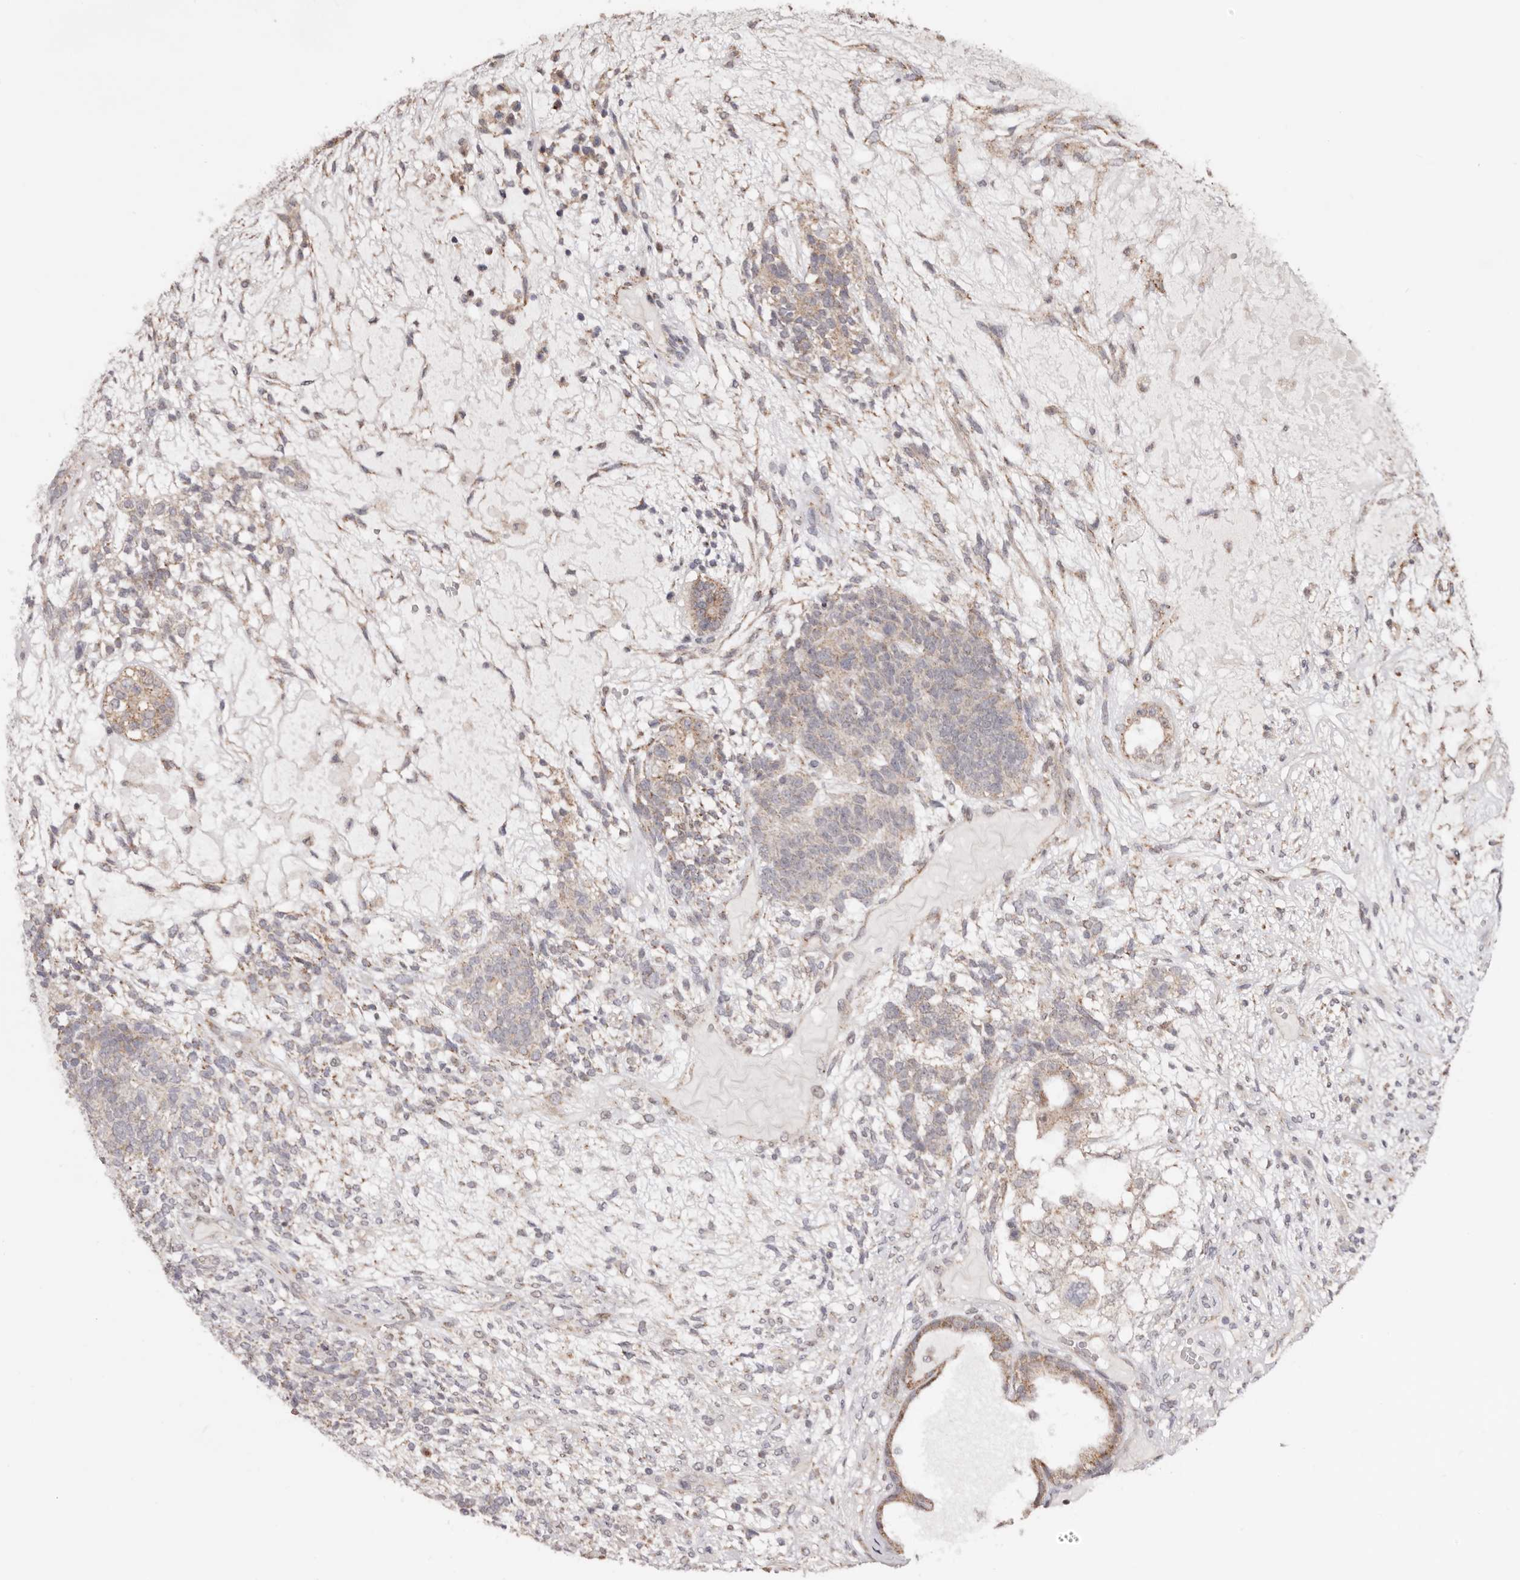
{"staining": {"intensity": "moderate", "quantity": "<25%", "location": "cytoplasmic/membranous"}, "tissue": "testis cancer", "cell_type": "Tumor cells", "image_type": "cancer", "snomed": [{"axis": "morphology", "description": "Seminoma, NOS"}, {"axis": "morphology", "description": "Carcinoma, Embryonal, NOS"}, {"axis": "topography", "description": "Testis"}], "caption": "This histopathology image shows IHC staining of testis cancer (seminoma), with low moderate cytoplasmic/membranous staining in approximately <25% of tumor cells.", "gene": "EGR3", "patient": {"sex": "male", "age": 28}}